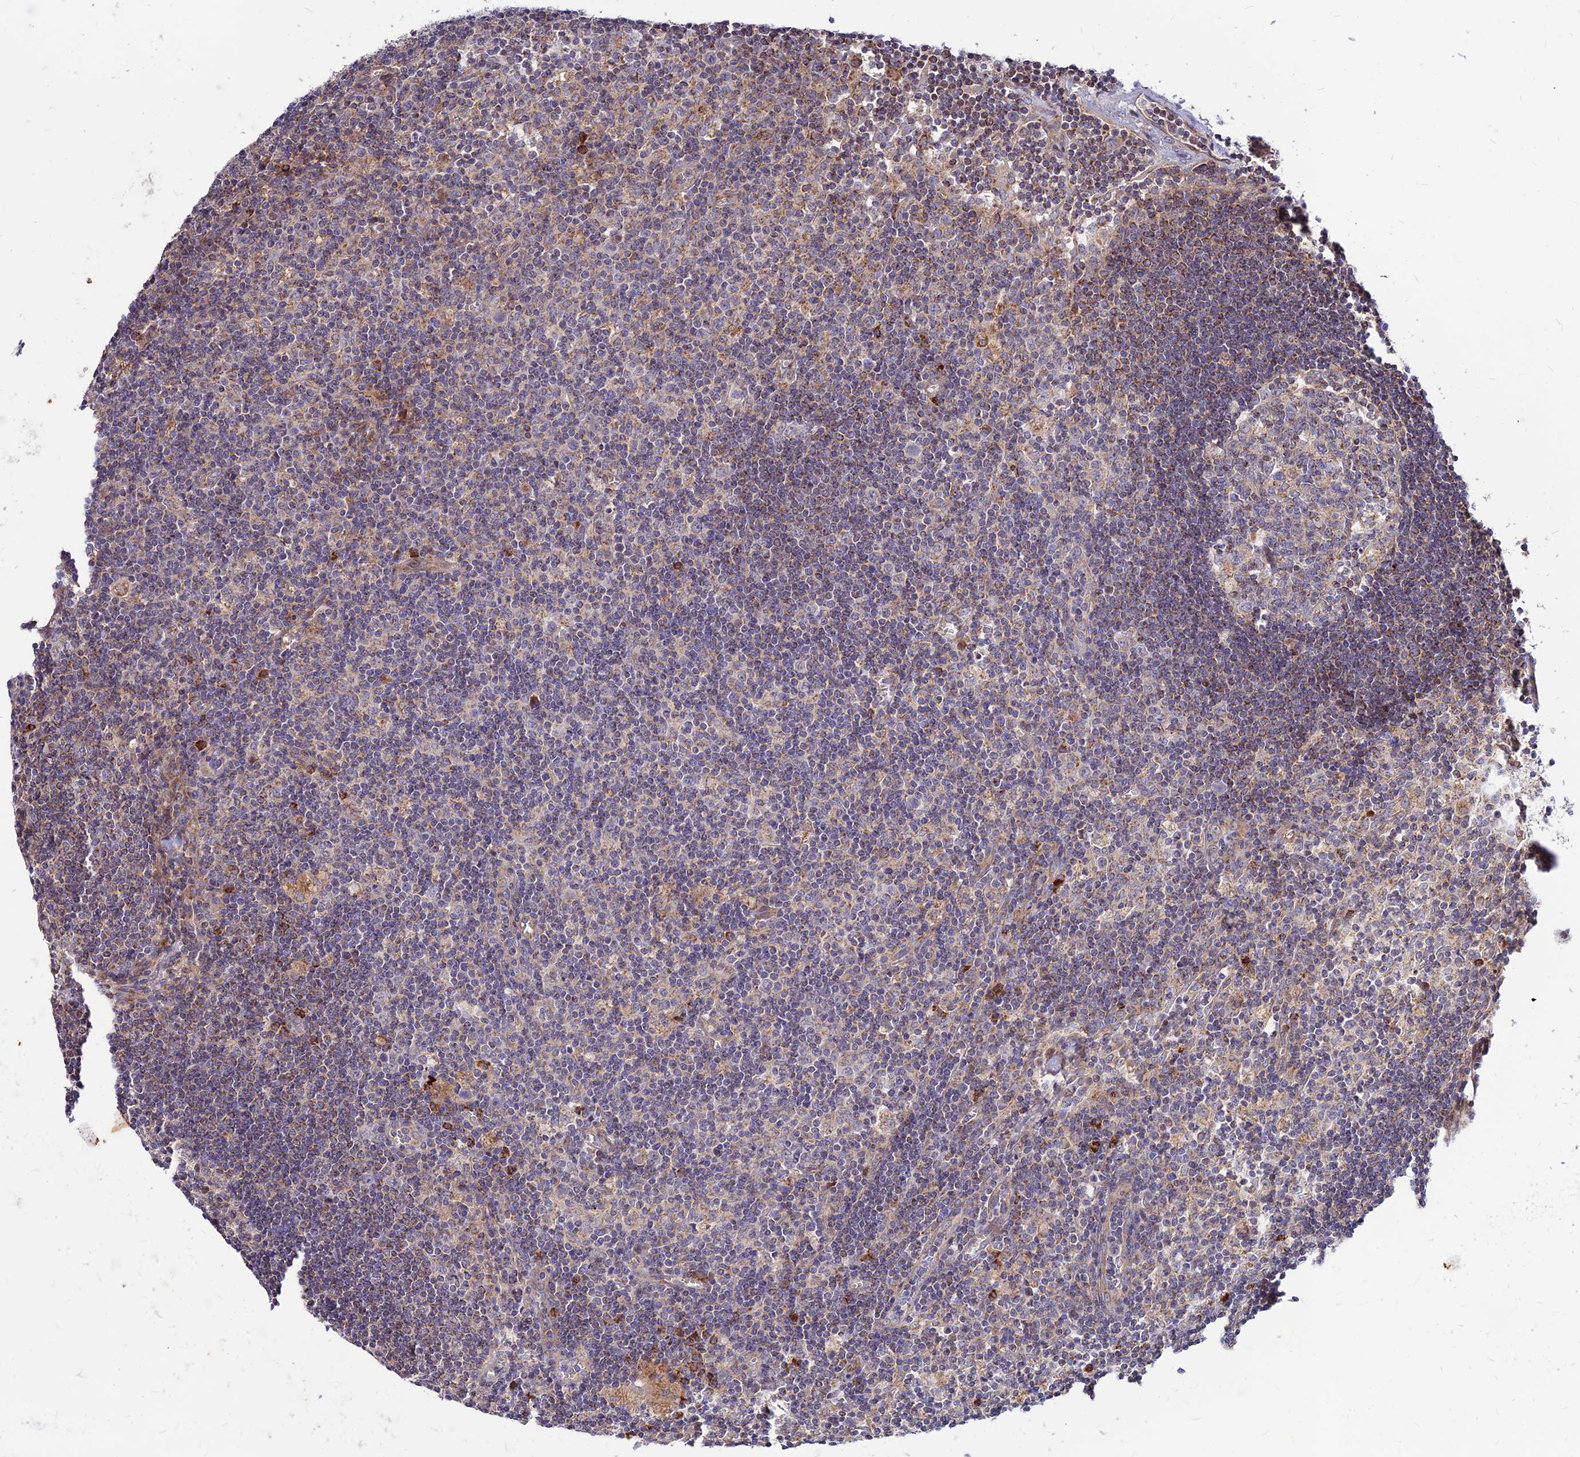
{"staining": {"intensity": "weak", "quantity": "25%-75%", "location": "cytoplasmic/membranous"}, "tissue": "lymph node", "cell_type": "Germinal center cells", "image_type": "normal", "snomed": [{"axis": "morphology", "description": "Normal tissue, NOS"}, {"axis": "topography", "description": "Lymph node"}], "caption": "Protein expression analysis of unremarkable lymph node displays weak cytoplasmic/membranous positivity in about 25%-75% of germinal center cells.", "gene": "ECI1", "patient": {"sex": "male", "age": 58}}